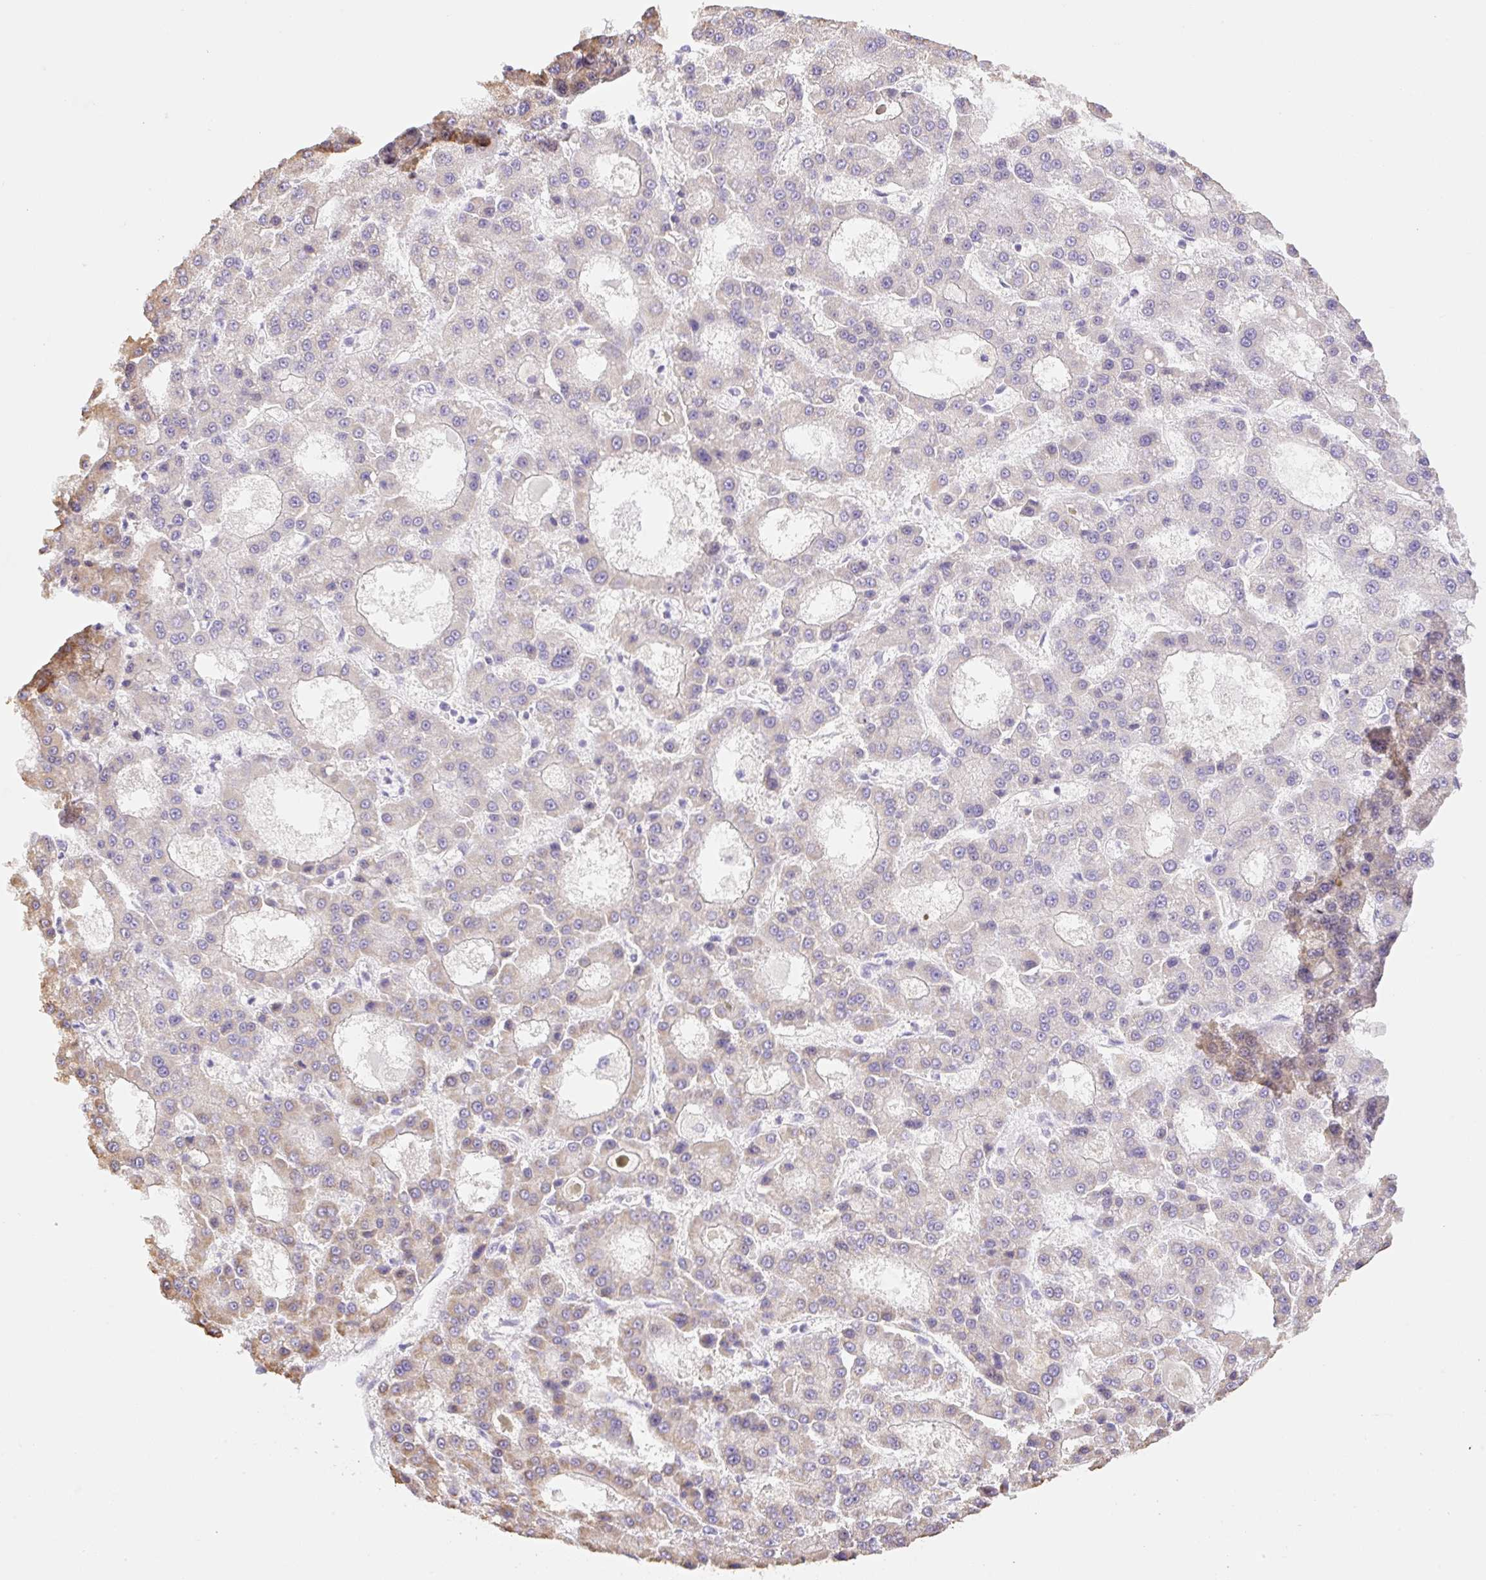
{"staining": {"intensity": "weak", "quantity": "<25%", "location": "cytoplasmic/membranous"}, "tissue": "liver cancer", "cell_type": "Tumor cells", "image_type": "cancer", "snomed": [{"axis": "morphology", "description": "Carcinoma, Hepatocellular, NOS"}, {"axis": "topography", "description": "Liver"}], "caption": "This photomicrograph is of hepatocellular carcinoma (liver) stained with IHC to label a protein in brown with the nuclei are counter-stained blue. There is no positivity in tumor cells.", "gene": "COPZ2", "patient": {"sex": "male", "age": 70}}